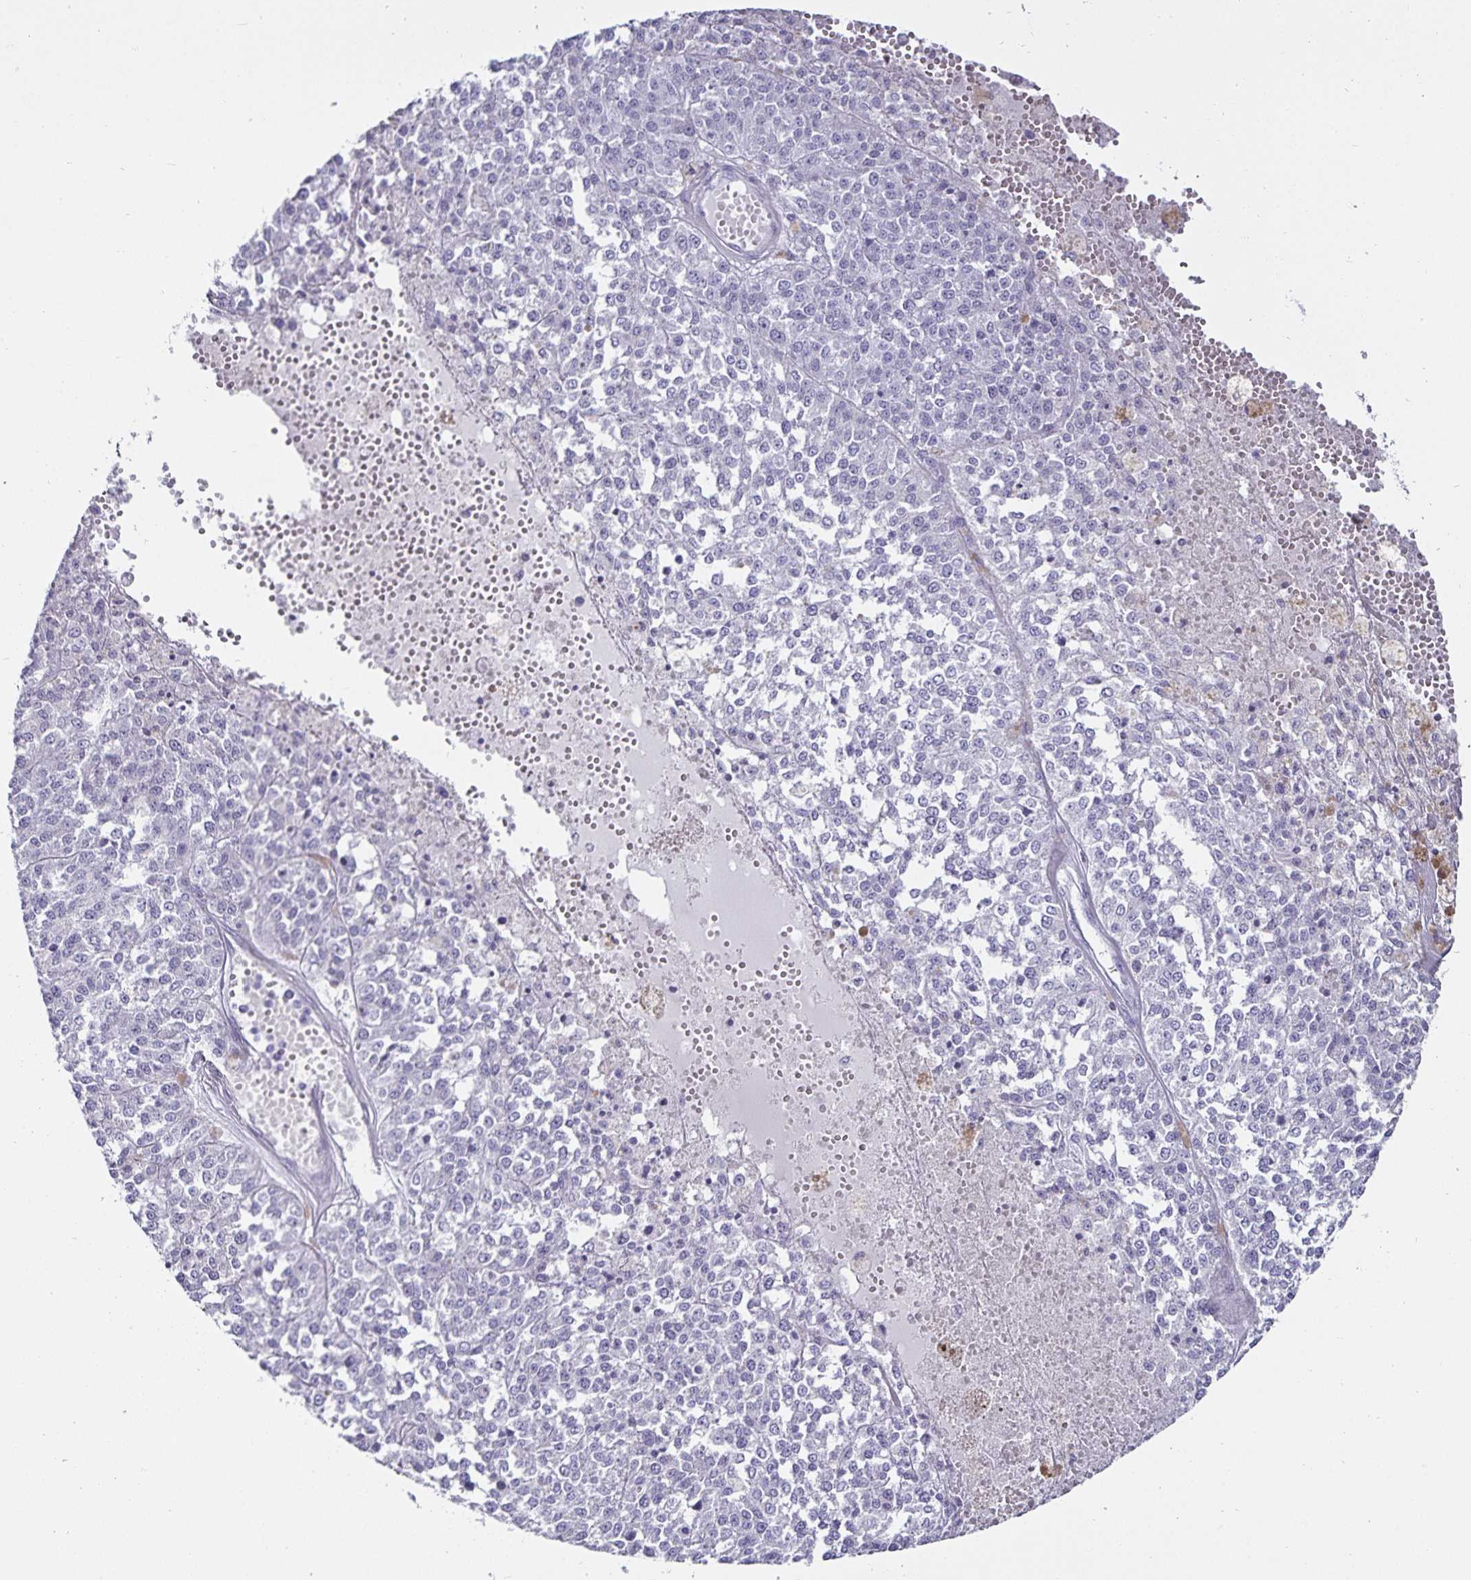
{"staining": {"intensity": "negative", "quantity": "none", "location": "none"}, "tissue": "melanoma", "cell_type": "Tumor cells", "image_type": "cancer", "snomed": [{"axis": "morphology", "description": "Malignant melanoma, Metastatic site"}, {"axis": "topography", "description": "Lymph node"}], "caption": "The image reveals no significant staining in tumor cells of malignant melanoma (metastatic site).", "gene": "DEFA6", "patient": {"sex": "female", "age": 64}}